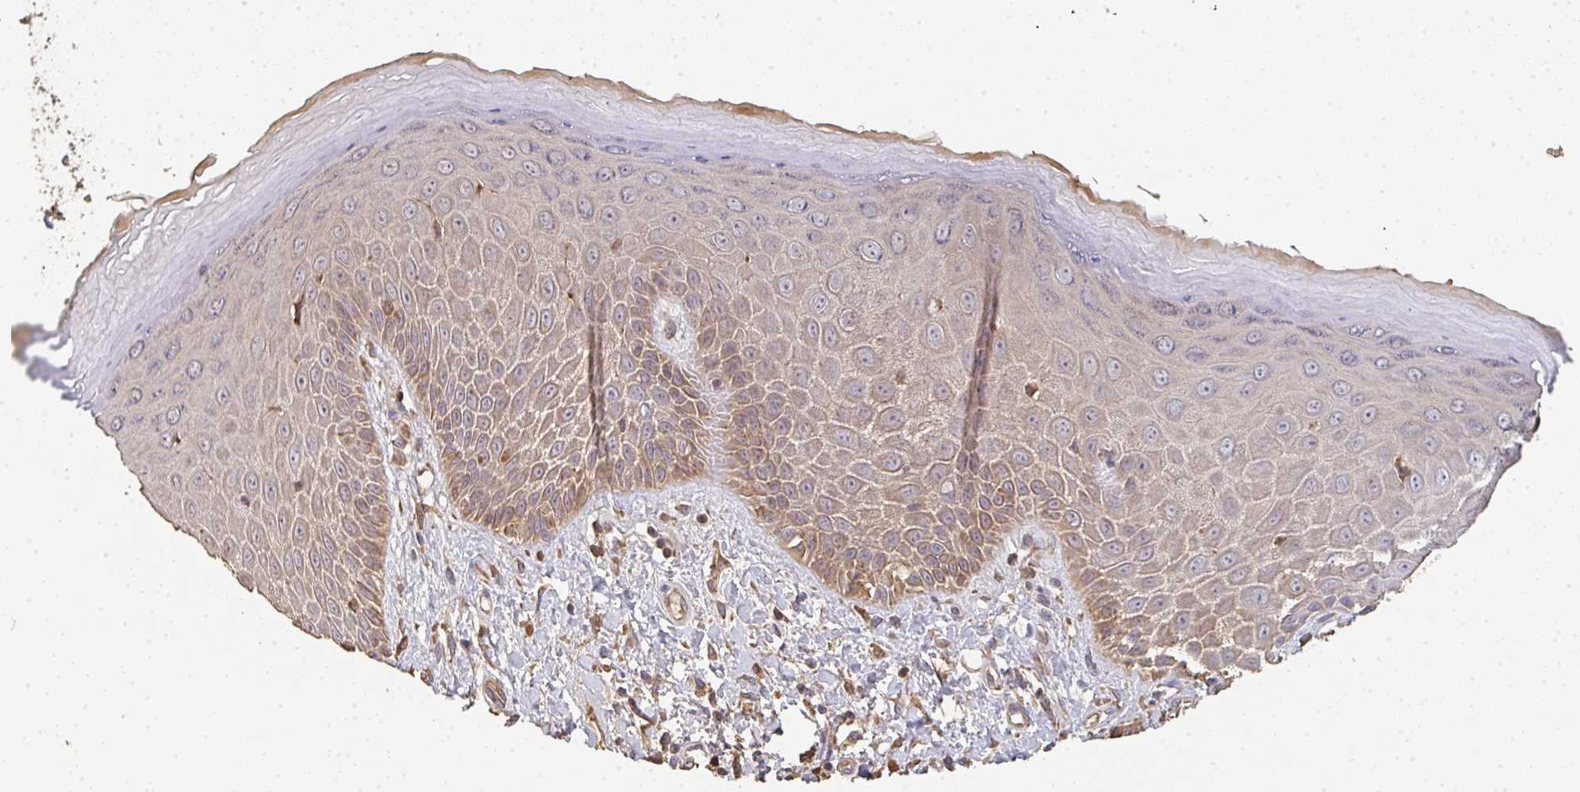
{"staining": {"intensity": "moderate", "quantity": "<25%", "location": "cytoplasmic/membranous"}, "tissue": "skin", "cell_type": "Epidermal cells", "image_type": "normal", "snomed": [{"axis": "morphology", "description": "Normal tissue, NOS"}, {"axis": "topography", "description": "Anal"}, {"axis": "topography", "description": "Peripheral nerve tissue"}], "caption": "A low amount of moderate cytoplasmic/membranous staining is identified in about <25% of epidermal cells in normal skin. Immunohistochemistry (ihc) stains the protein of interest in brown and the nuclei are stained blue.", "gene": "POLG", "patient": {"sex": "male", "age": 78}}